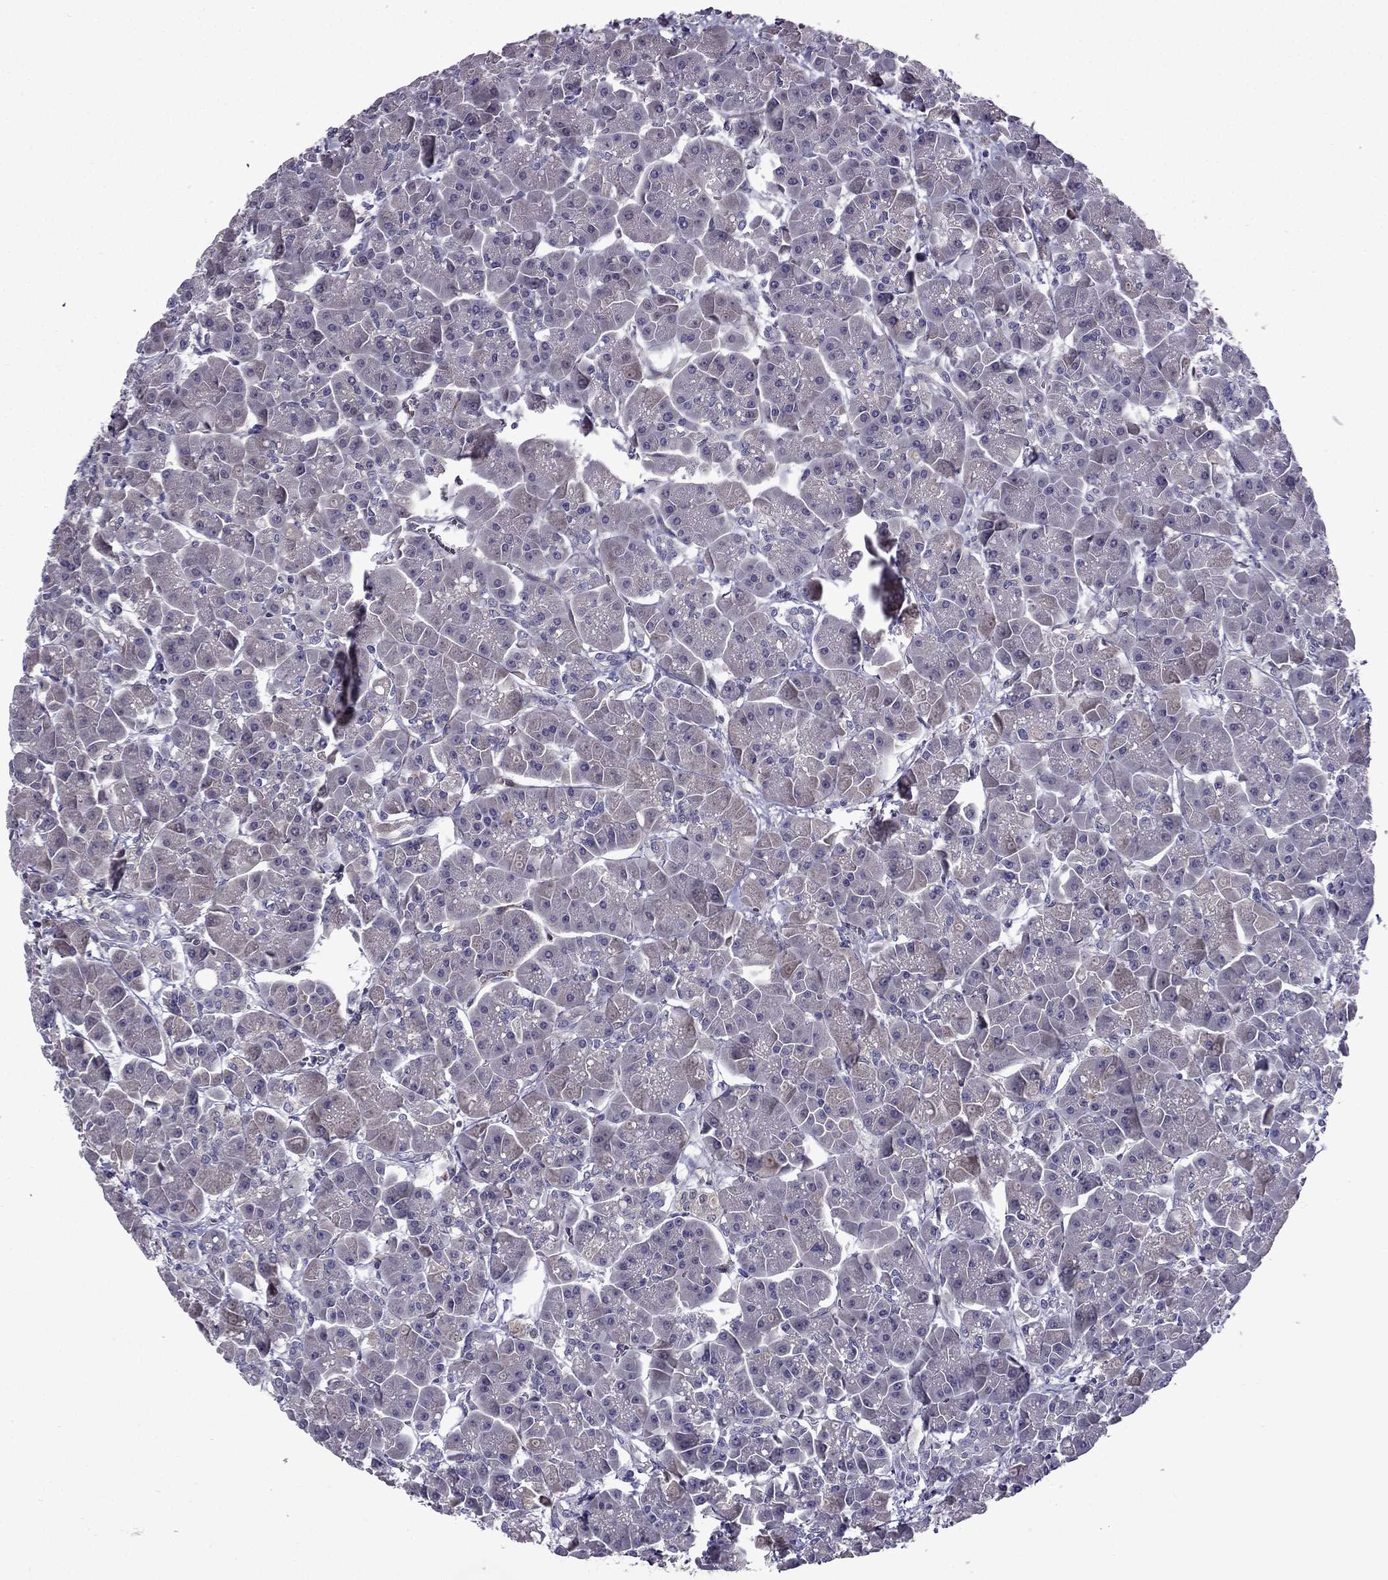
{"staining": {"intensity": "negative", "quantity": "none", "location": "none"}, "tissue": "pancreas", "cell_type": "Exocrine glandular cells", "image_type": "normal", "snomed": [{"axis": "morphology", "description": "Normal tissue, NOS"}, {"axis": "topography", "description": "Pancreas"}], "caption": "This is a image of immunohistochemistry staining of unremarkable pancreas, which shows no positivity in exocrine glandular cells.", "gene": "CDK5", "patient": {"sex": "male", "age": 70}}